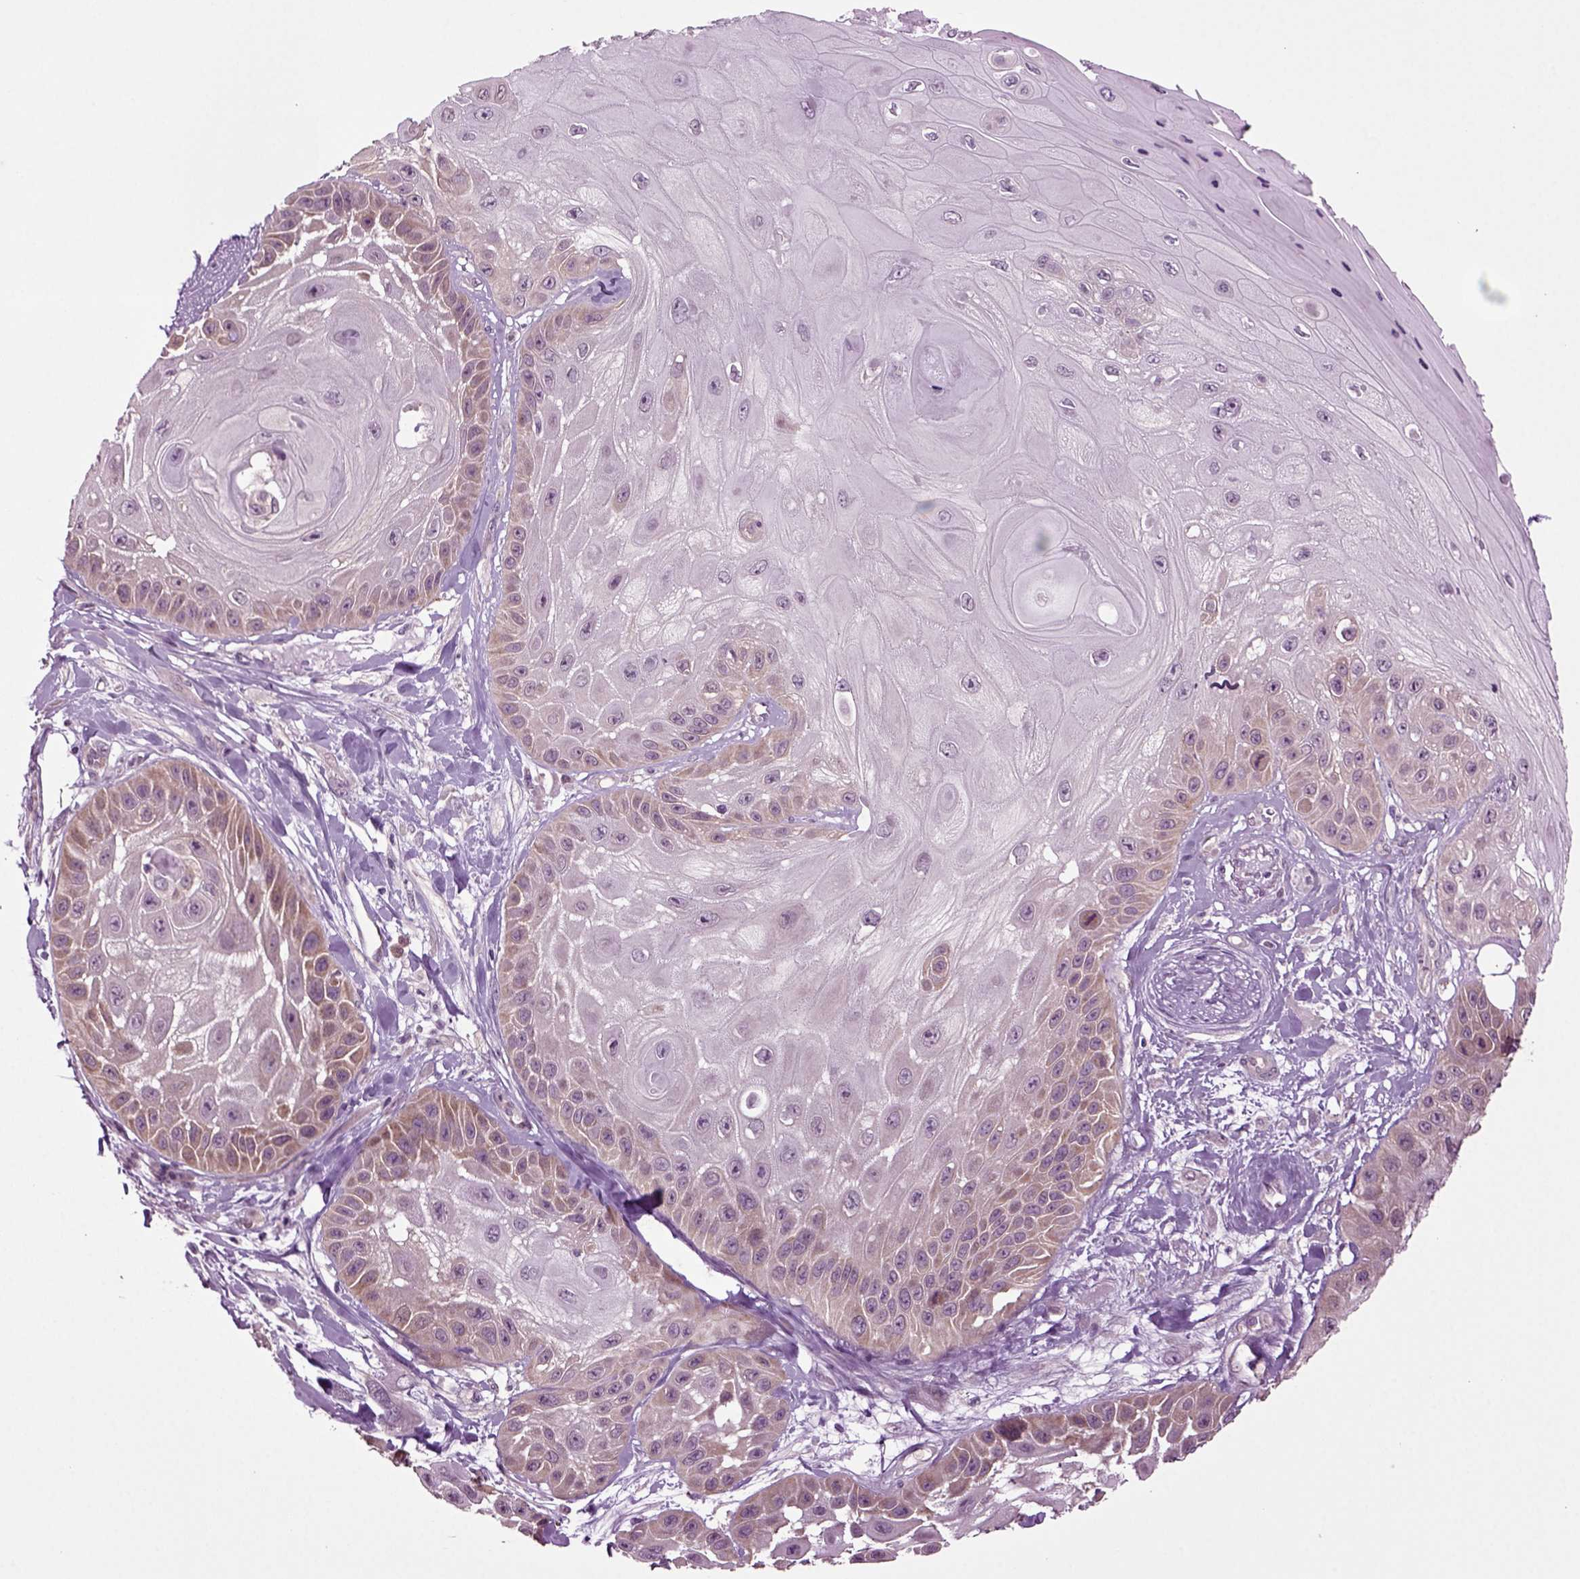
{"staining": {"intensity": "moderate", "quantity": "<25%", "location": "cytoplasmic/membranous"}, "tissue": "skin cancer", "cell_type": "Tumor cells", "image_type": "cancer", "snomed": [{"axis": "morphology", "description": "Normal tissue, NOS"}, {"axis": "morphology", "description": "Squamous cell carcinoma, NOS"}, {"axis": "topography", "description": "Skin"}], "caption": "Skin cancer (squamous cell carcinoma) tissue displays moderate cytoplasmic/membranous expression in about <25% of tumor cells", "gene": "PLCH2", "patient": {"sex": "male", "age": 79}}